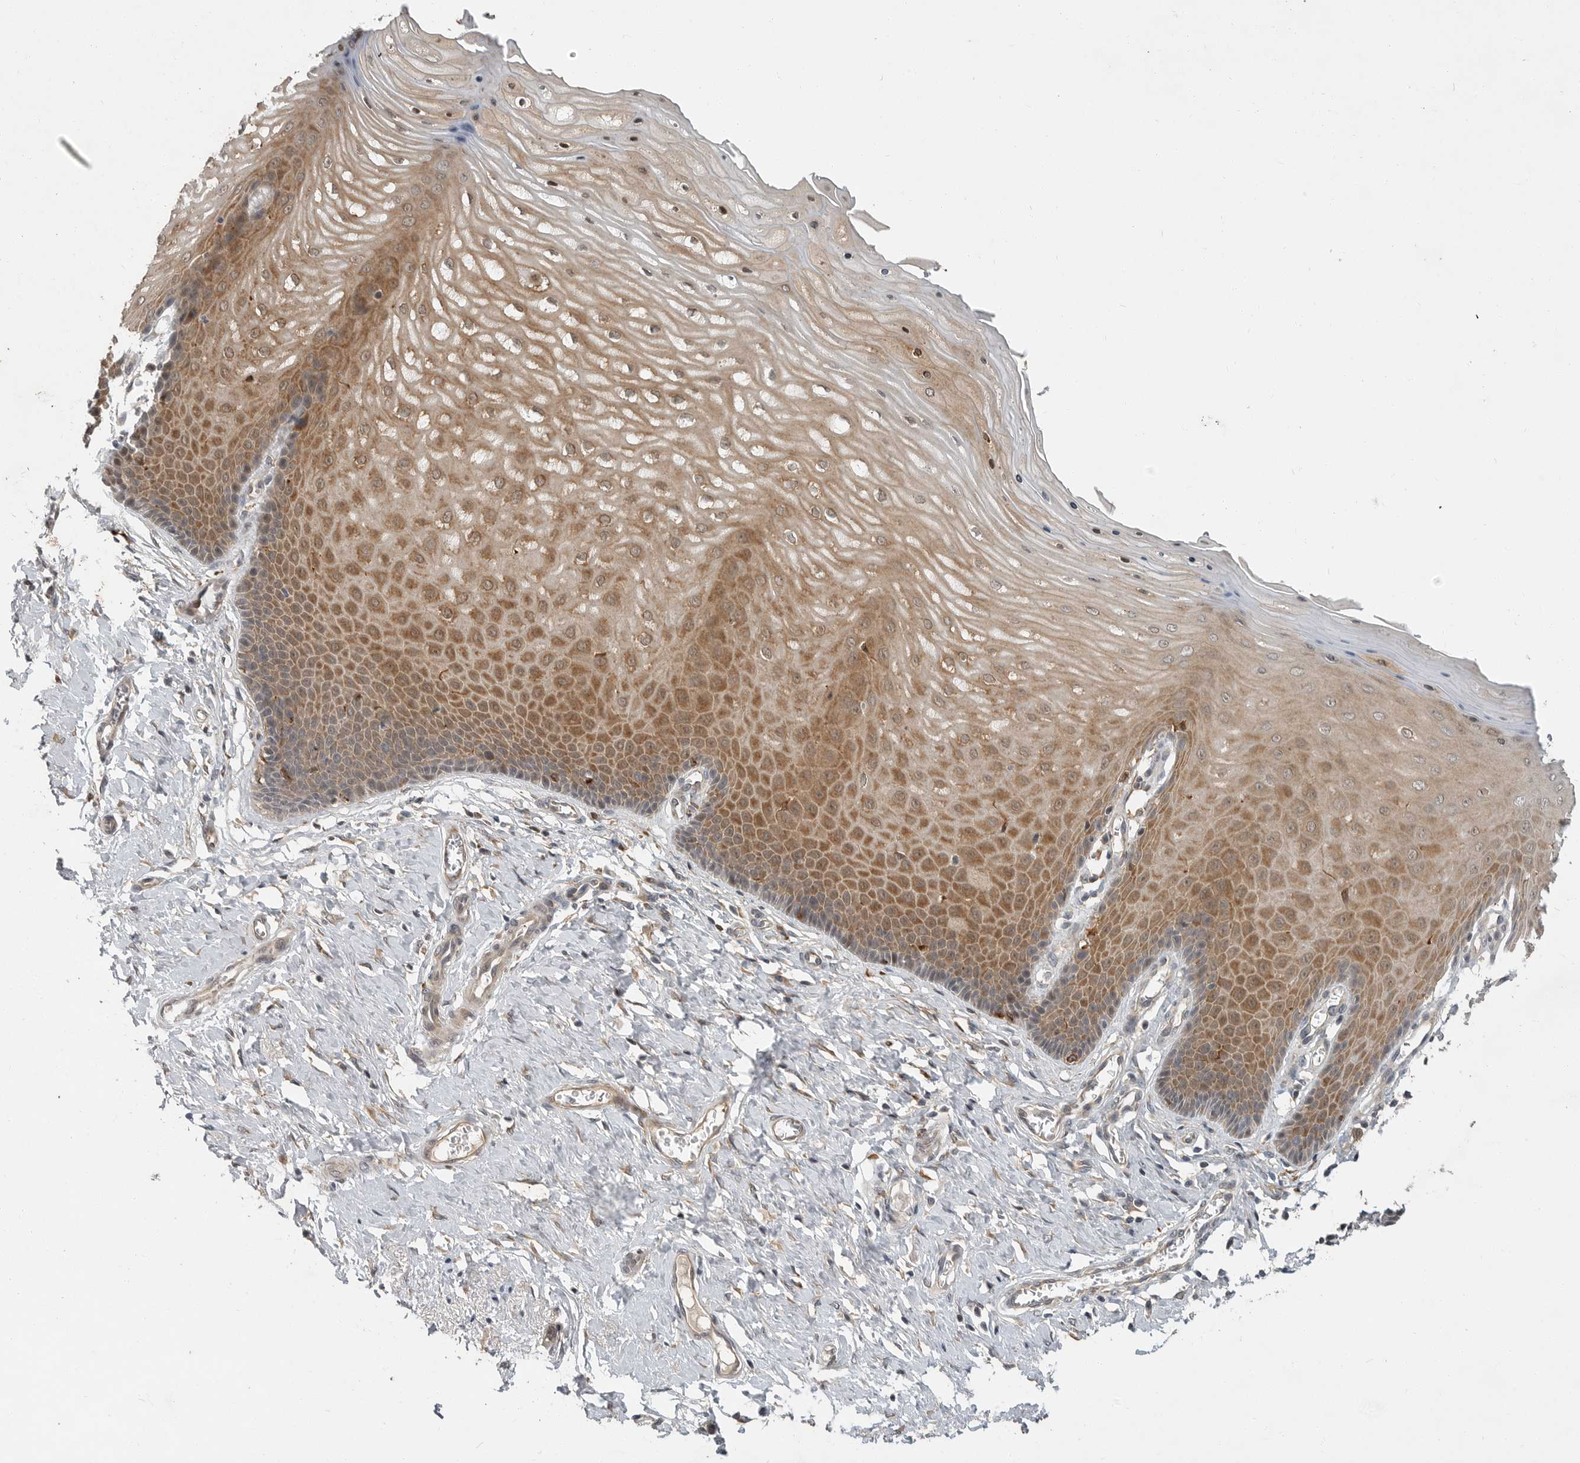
{"staining": {"intensity": "moderate", "quantity": ">75%", "location": "cytoplasmic/membranous"}, "tissue": "cervix", "cell_type": "Squamous epithelial cells", "image_type": "normal", "snomed": [{"axis": "morphology", "description": "Normal tissue, NOS"}, {"axis": "topography", "description": "Cervix"}], "caption": "The photomicrograph reveals immunohistochemical staining of benign cervix. There is moderate cytoplasmic/membranous expression is identified in approximately >75% of squamous epithelial cells.", "gene": "OSBPL9", "patient": {"sex": "female", "age": 55}}